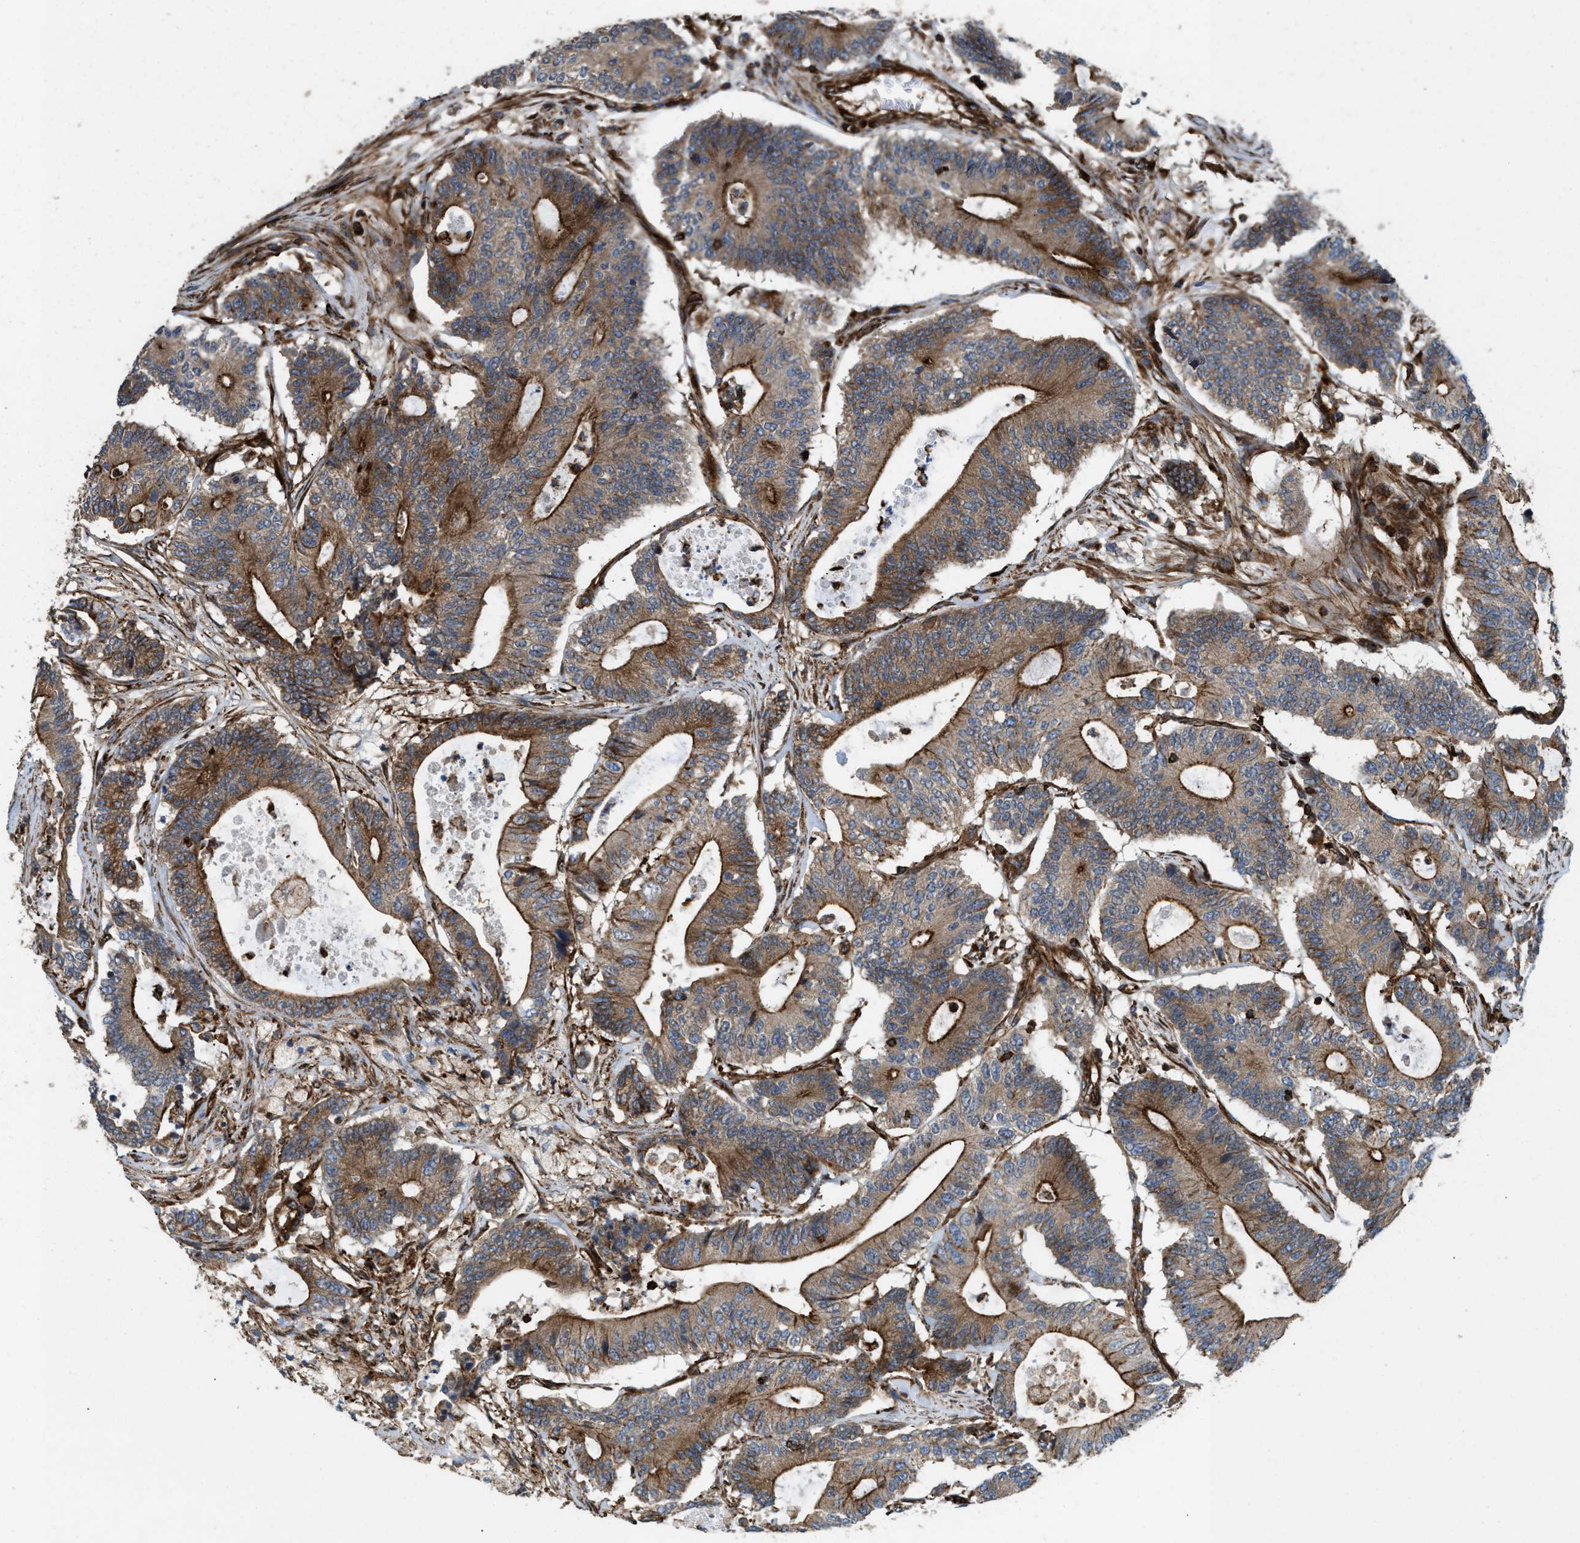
{"staining": {"intensity": "strong", "quantity": "25%-75%", "location": "cytoplasmic/membranous"}, "tissue": "colorectal cancer", "cell_type": "Tumor cells", "image_type": "cancer", "snomed": [{"axis": "morphology", "description": "Adenocarcinoma, NOS"}, {"axis": "topography", "description": "Colon"}], "caption": "Protein analysis of colorectal adenocarcinoma tissue displays strong cytoplasmic/membranous positivity in about 25%-75% of tumor cells.", "gene": "EGLN1", "patient": {"sex": "female", "age": 84}}